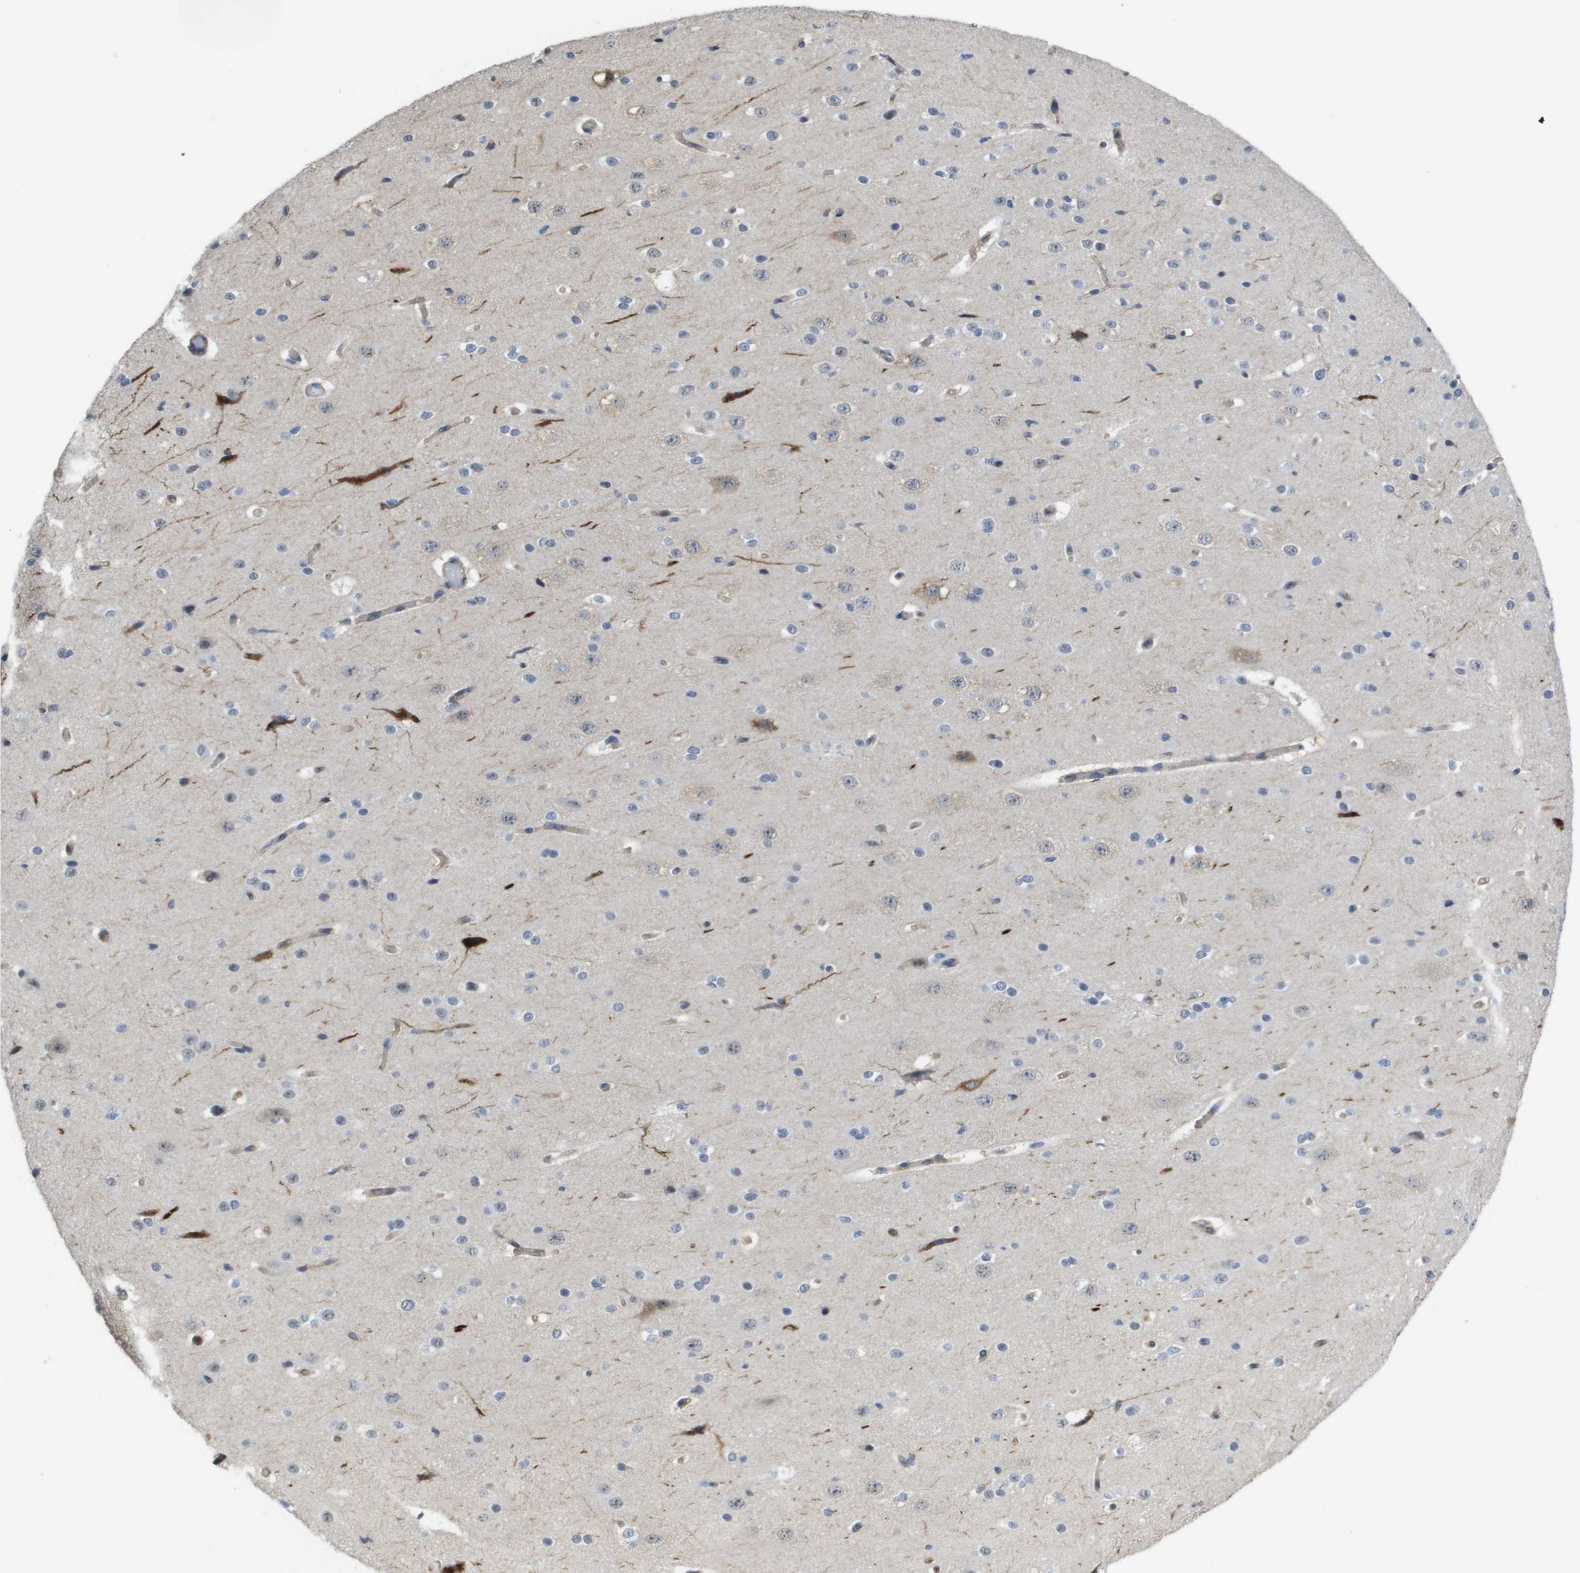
{"staining": {"intensity": "negative", "quantity": "none", "location": "none"}, "tissue": "cerebral cortex", "cell_type": "Endothelial cells", "image_type": "normal", "snomed": [{"axis": "morphology", "description": "Normal tissue, NOS"}, {"axis": "morphology", "description": "Developmental malformation"}, {"axis": "topography", "description": "Cerebral cortex"}], "caption": "This is an immunohistochemistry histopathology image of unremarkable human cerebral cortex. There is no positivity in endothelial cells.", "gene": "RNF112", "patient": {"sex": "female", "age": 30}}